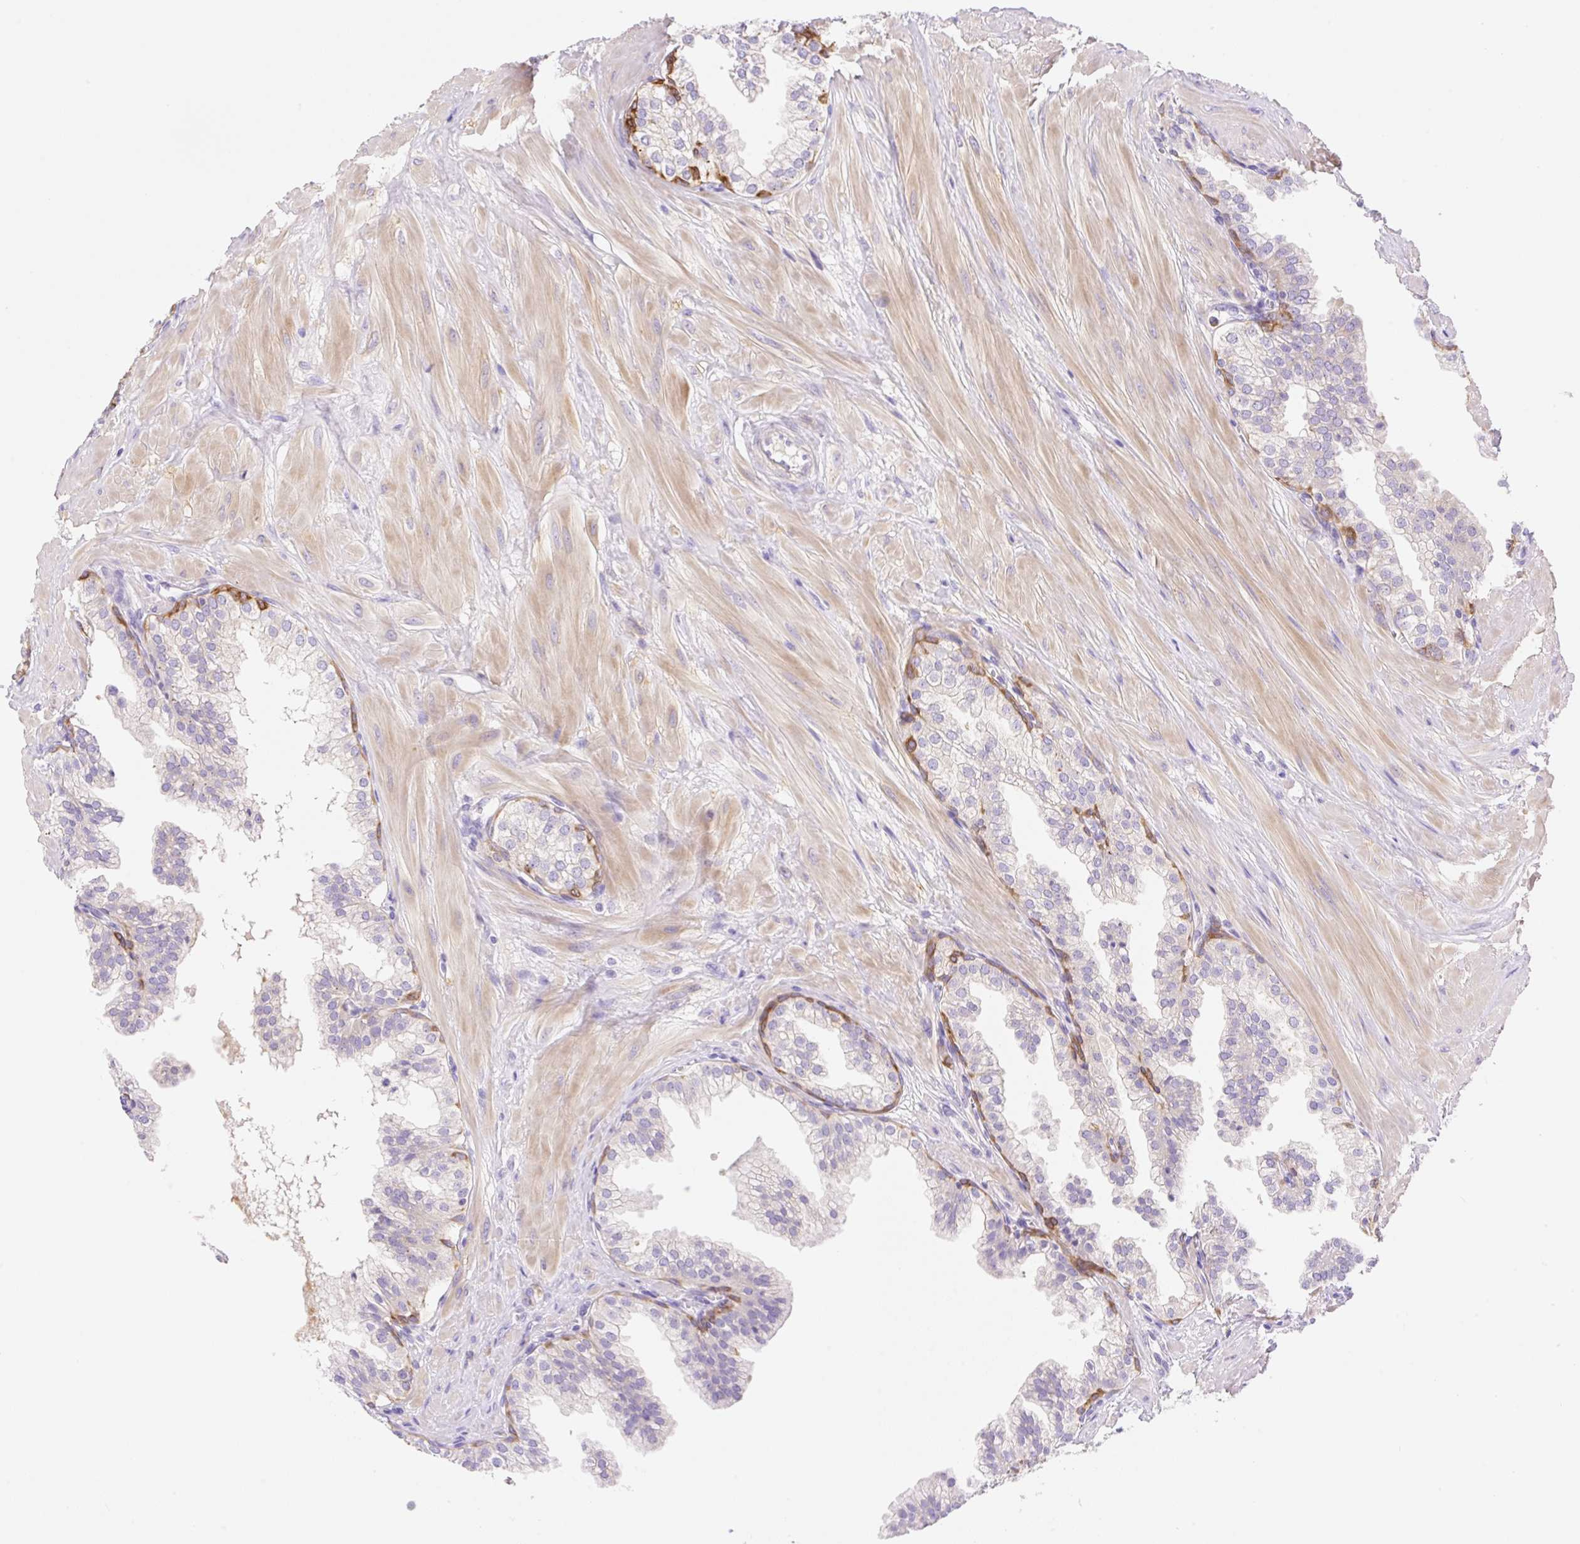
{"staining": {"intensity": "moderate", "quantity": "<25%", "location": "cytoplasmic/membranous"}, "tissue": "prostate", "cell_type": "Glandular cells", "image_type": "normal", "snomed": [{"axis": "morphology", "description": "Normal tissue, NOS"}, {"axis": "topography", "description": "Prostate"}, {"axis": "topography", "description": "Peripheral nerve tissue"}], "caption": "Immunohistochemical staining of unremarkable human prostate reveals moderate cytoplasmic/membranous protein expression in approximately <25% of glandular cells.", "gene": "DENND5A", "patient": {"sex": "male", "age": 55}}